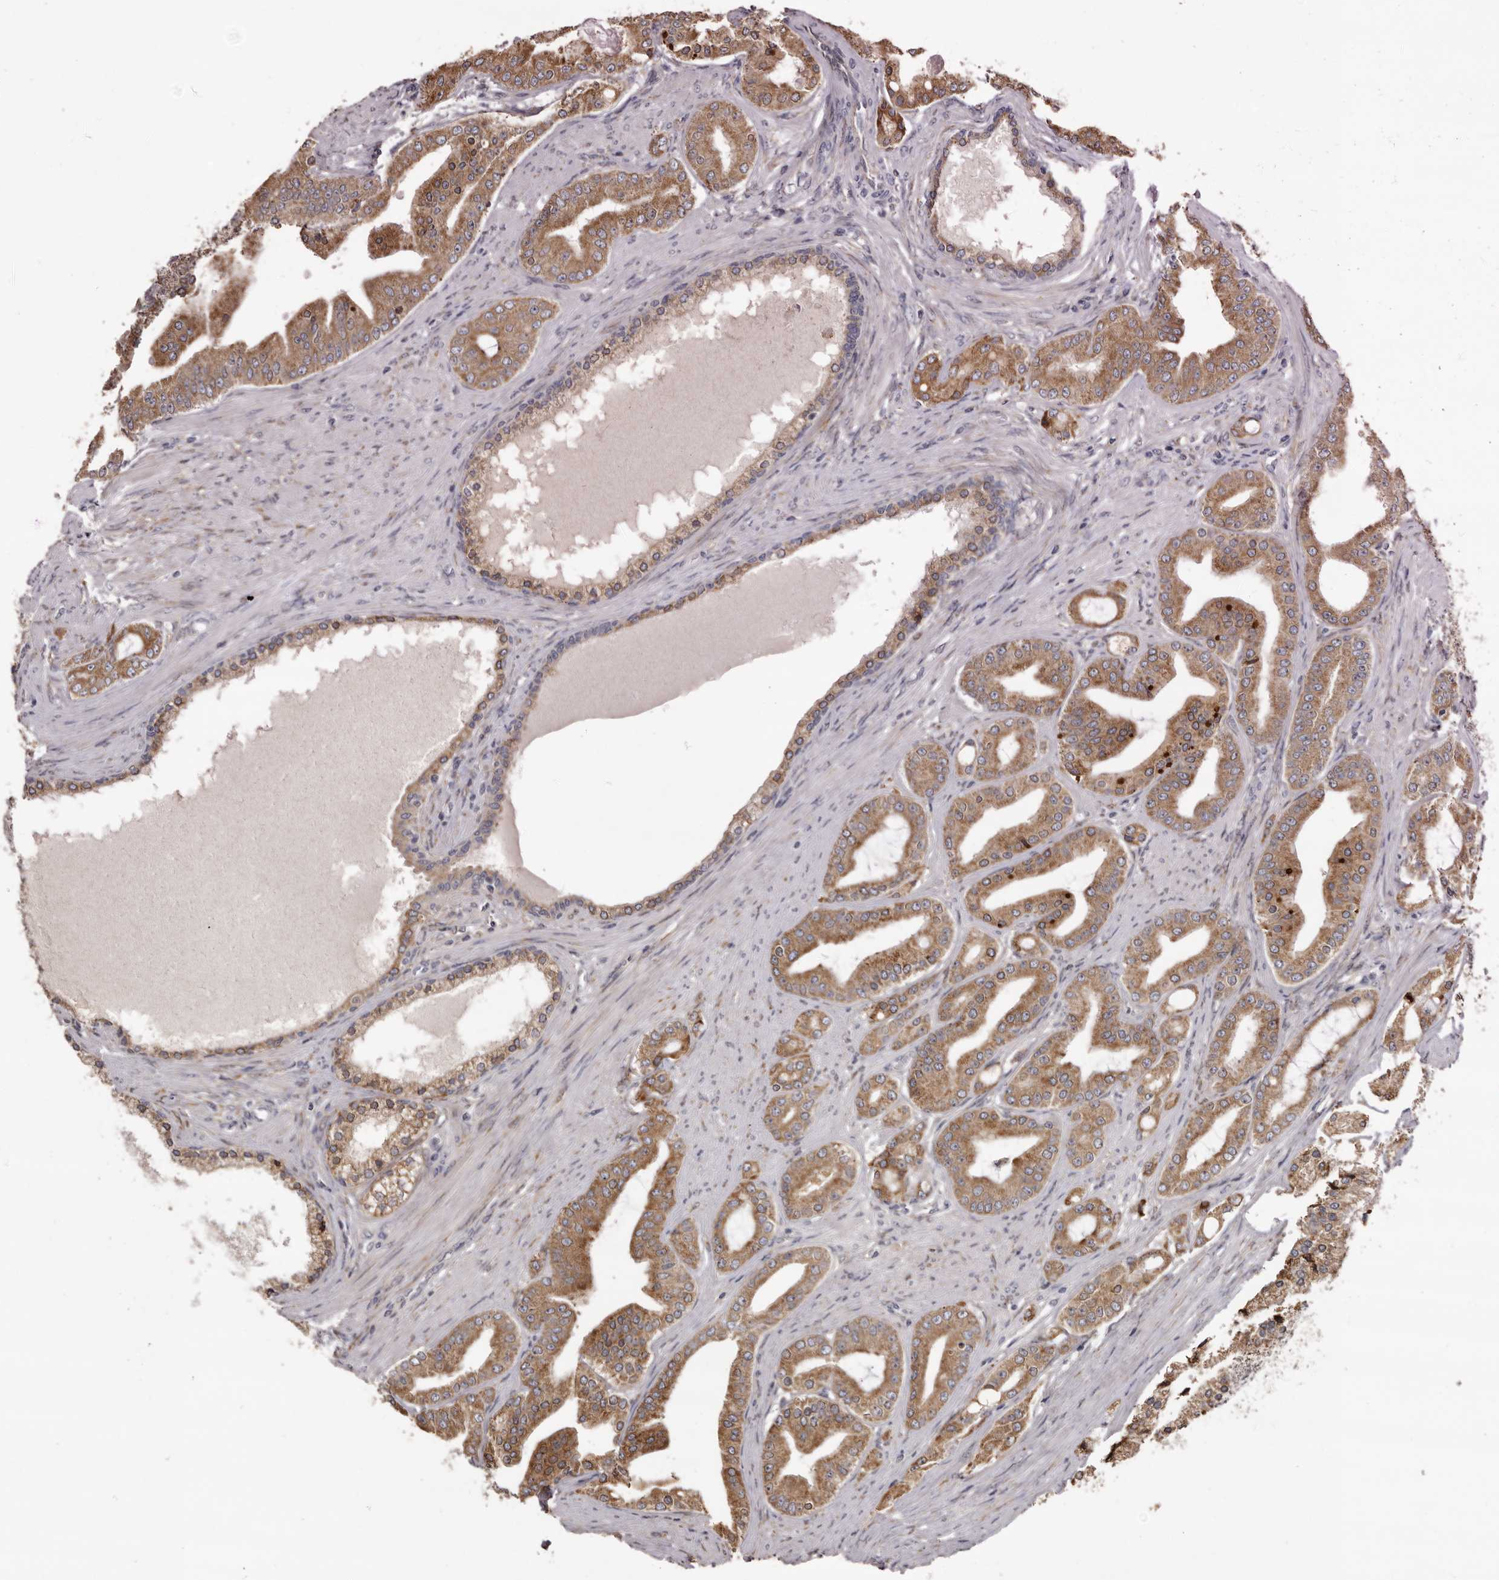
{"staining": {"intensity": "moderate", "quantity": ">75%", "location": "cytoplasmic/membranous"}, "tissue": "prostate cancer", "cell_type": "Tumor cells", "image_type": "cancer", "snomed": [{"axis": "morphology", "description": "Adenocarcinoma, High grade"}, {"axis": "topography", "description": "Prostate"}], "caption": "Prostate high-grade adenocarcinoma stained with a protein marker shows moderate staining in tumor cells.", "gene": "PIGX", "patient": {"sex": "male", "age": 60}}